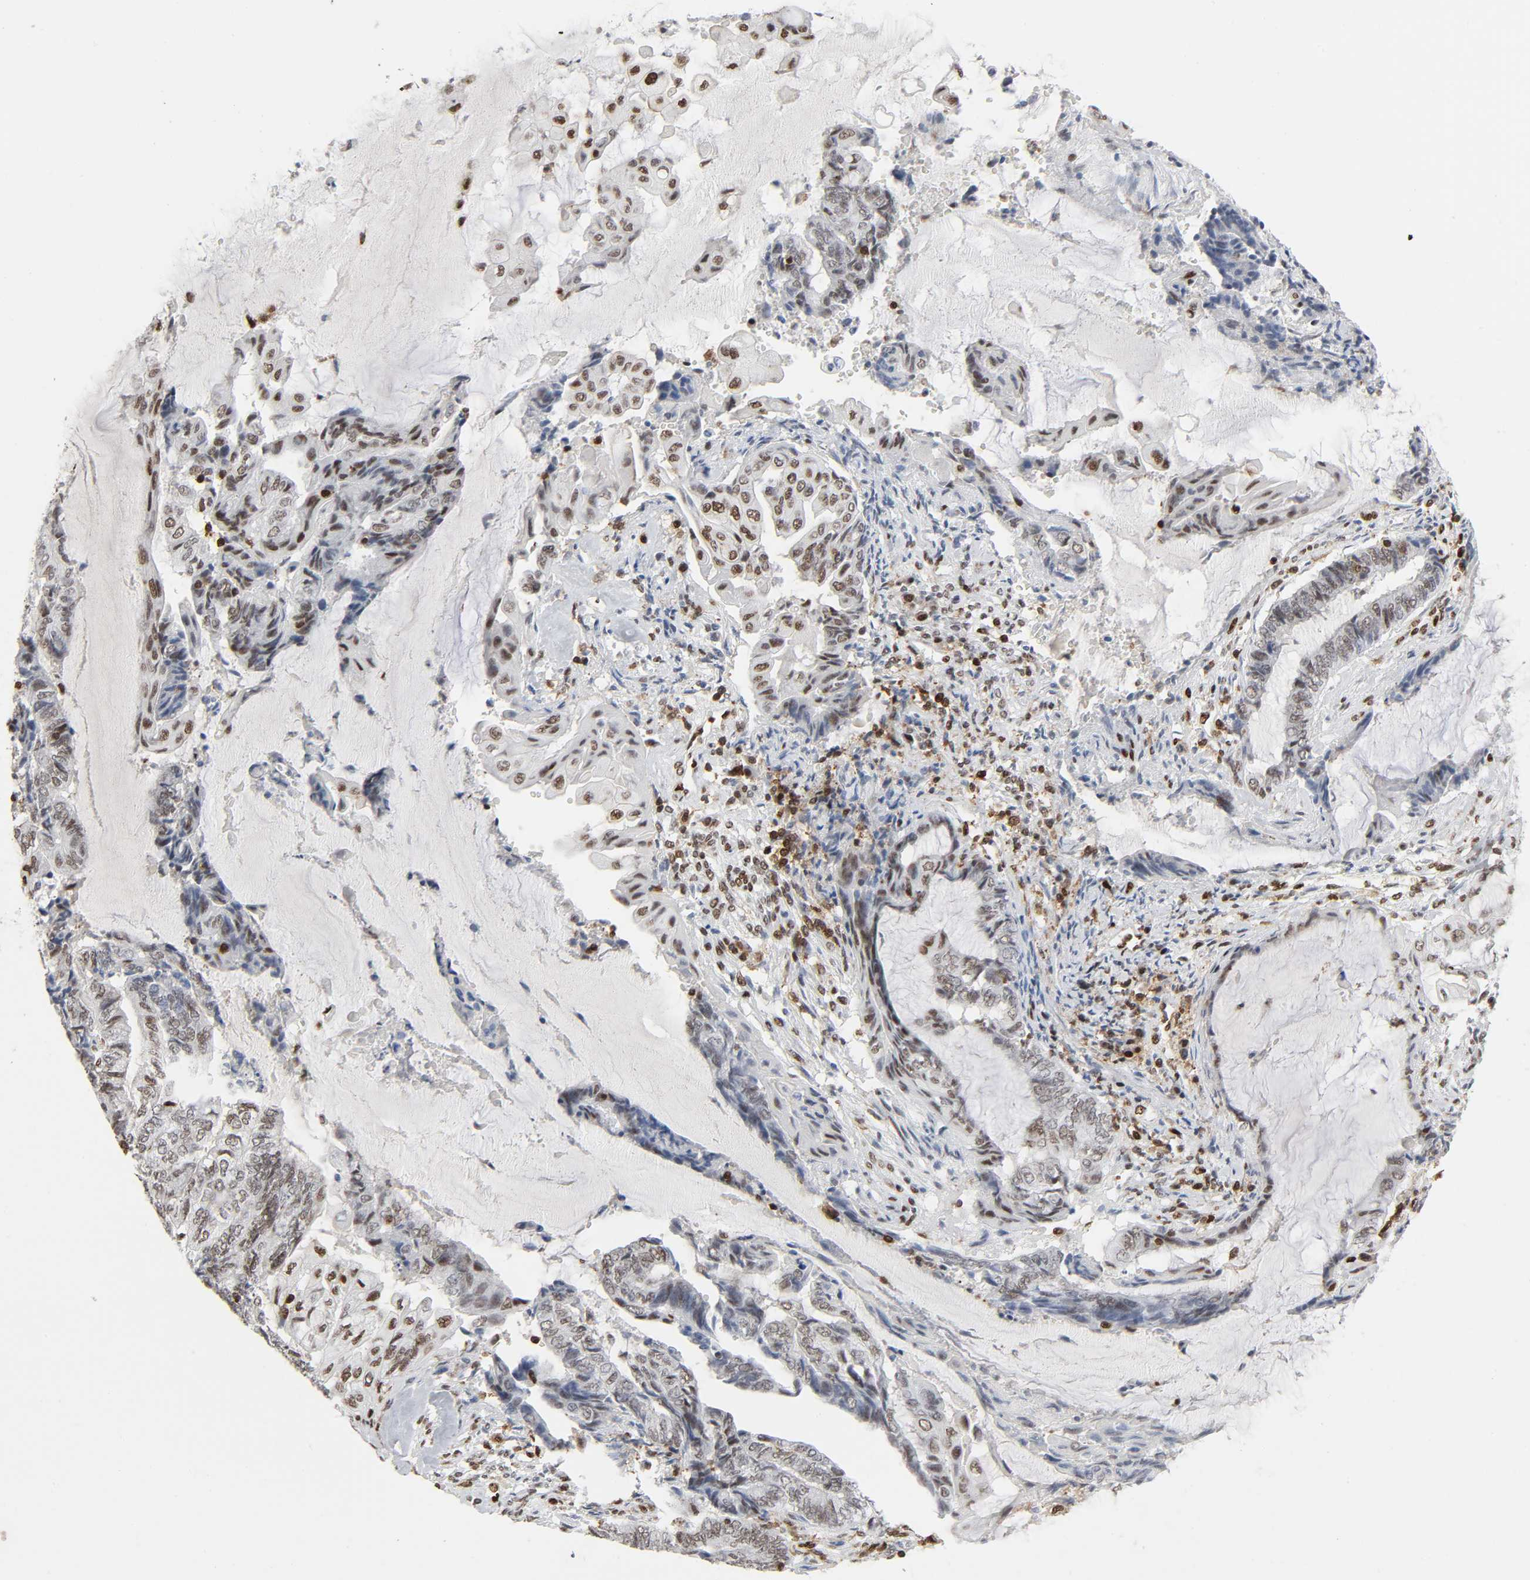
{"staining": {"intensity": "moderate", "quantity": "25%-75%", "location": "nuclear"}, "tissue": "endometrial cancer", "cell_type": "Tumor cells", "image_type": "cancer", "snomed": [{"axis": "morphology", "description": "Adenocarcinoma, NOS"}, {"axis": "topography", "description": "Uterus"}, {"axis": "topography", "description": "Endometrium"}], "caption": "IHC staining of adenocarcinoma (endometrial), which exhibits medium levels of moderate nuclear positivity in approximately 25%-75% of tumor cells indicating moderate nuclear protein expression. The staining was performed using DAB (3,3'-diaminobenzidine) (brown) for protein detection and nuclei were counterstained in hematoxylin (blue).", "gene": "WAS", "patient": {"sex": "female", "age": 70}}